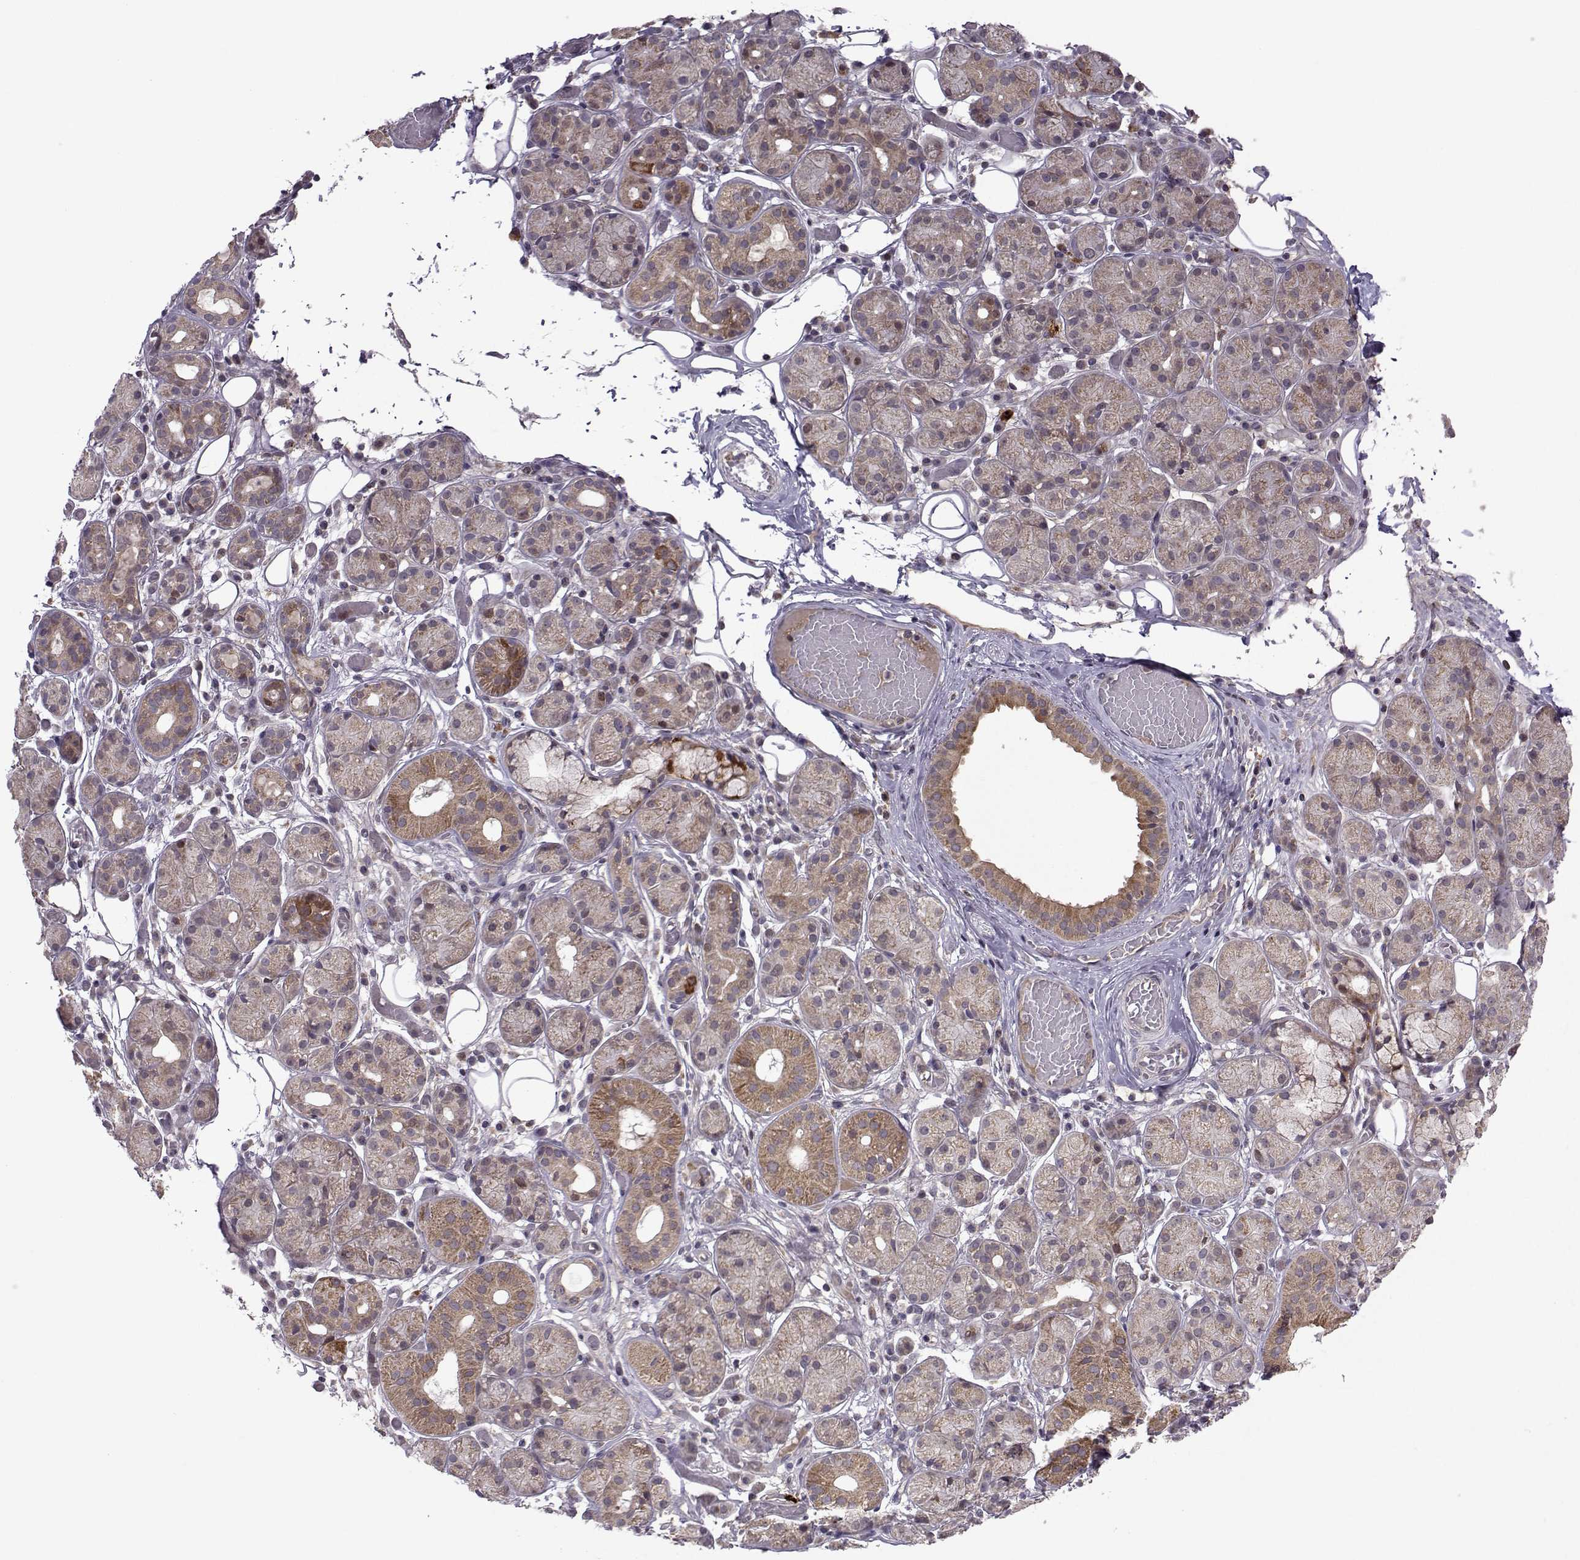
{"staining": {"intensity": "moderate", "quantity": ">75%", "location": "cytoplasmic/membranous"}, "tissue": "salivary gland", "cell_type": "Glandular cells", "image_type": "normal", "snomed": [{"axis": "morphology", "description": "Normal tissue, NOS"}, {"axis": "topography", "description": "Salivary gland"}, {"axis": "topography", "description": "Peripheral nerve tissue"}], "caption": "Immunohistochemistry (IHC) histopathology image of normal salivary gland: human salivary gland stained using IHC shows medium levels of moderate protein expression localized specifically in the cytoplasmic/membranous of glandular cells, appearing as a cytoplasmic/membranous brown color.", "gene": "NECAB3", "patient": {"sex": "male", "age": 71}}